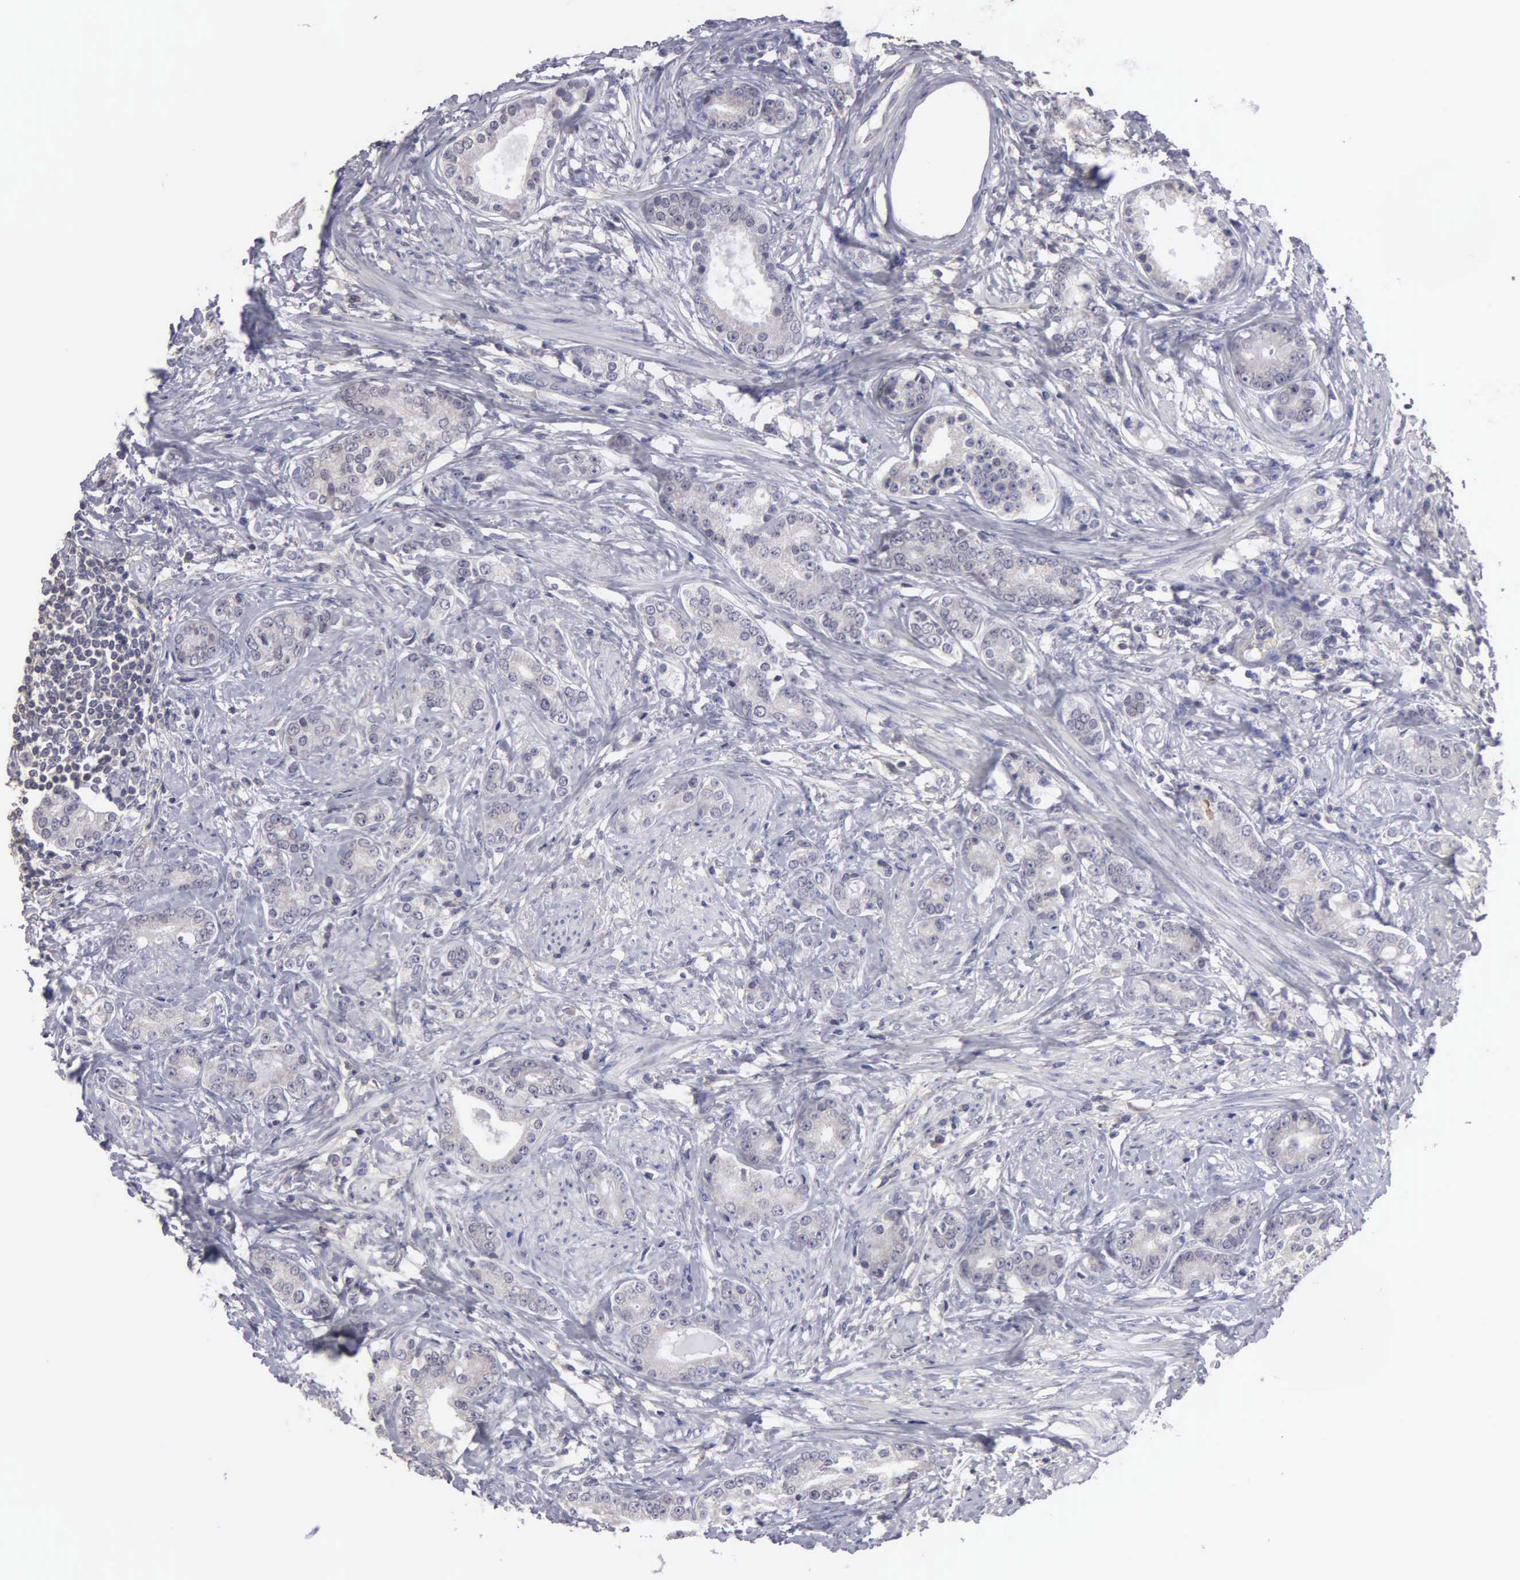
{"staining": {"intensity": "negative", "quantity": "none", "location": "none"}, "tissue": "prostate cancer", "cell_type": "Tumor cells", "image_type": "cancer", "snomed": [{"axis": "morphology", "description": "Adenocarcinoma, Medium grade"}, {"axis": "topography", "description": "Prostate"}], "caption": "Prostate cancer was stained to show a protein in brown. There is no significant staining in tumor cells.", "gene": "BRD1", "patient": {"sex": "male", "age": 59}}